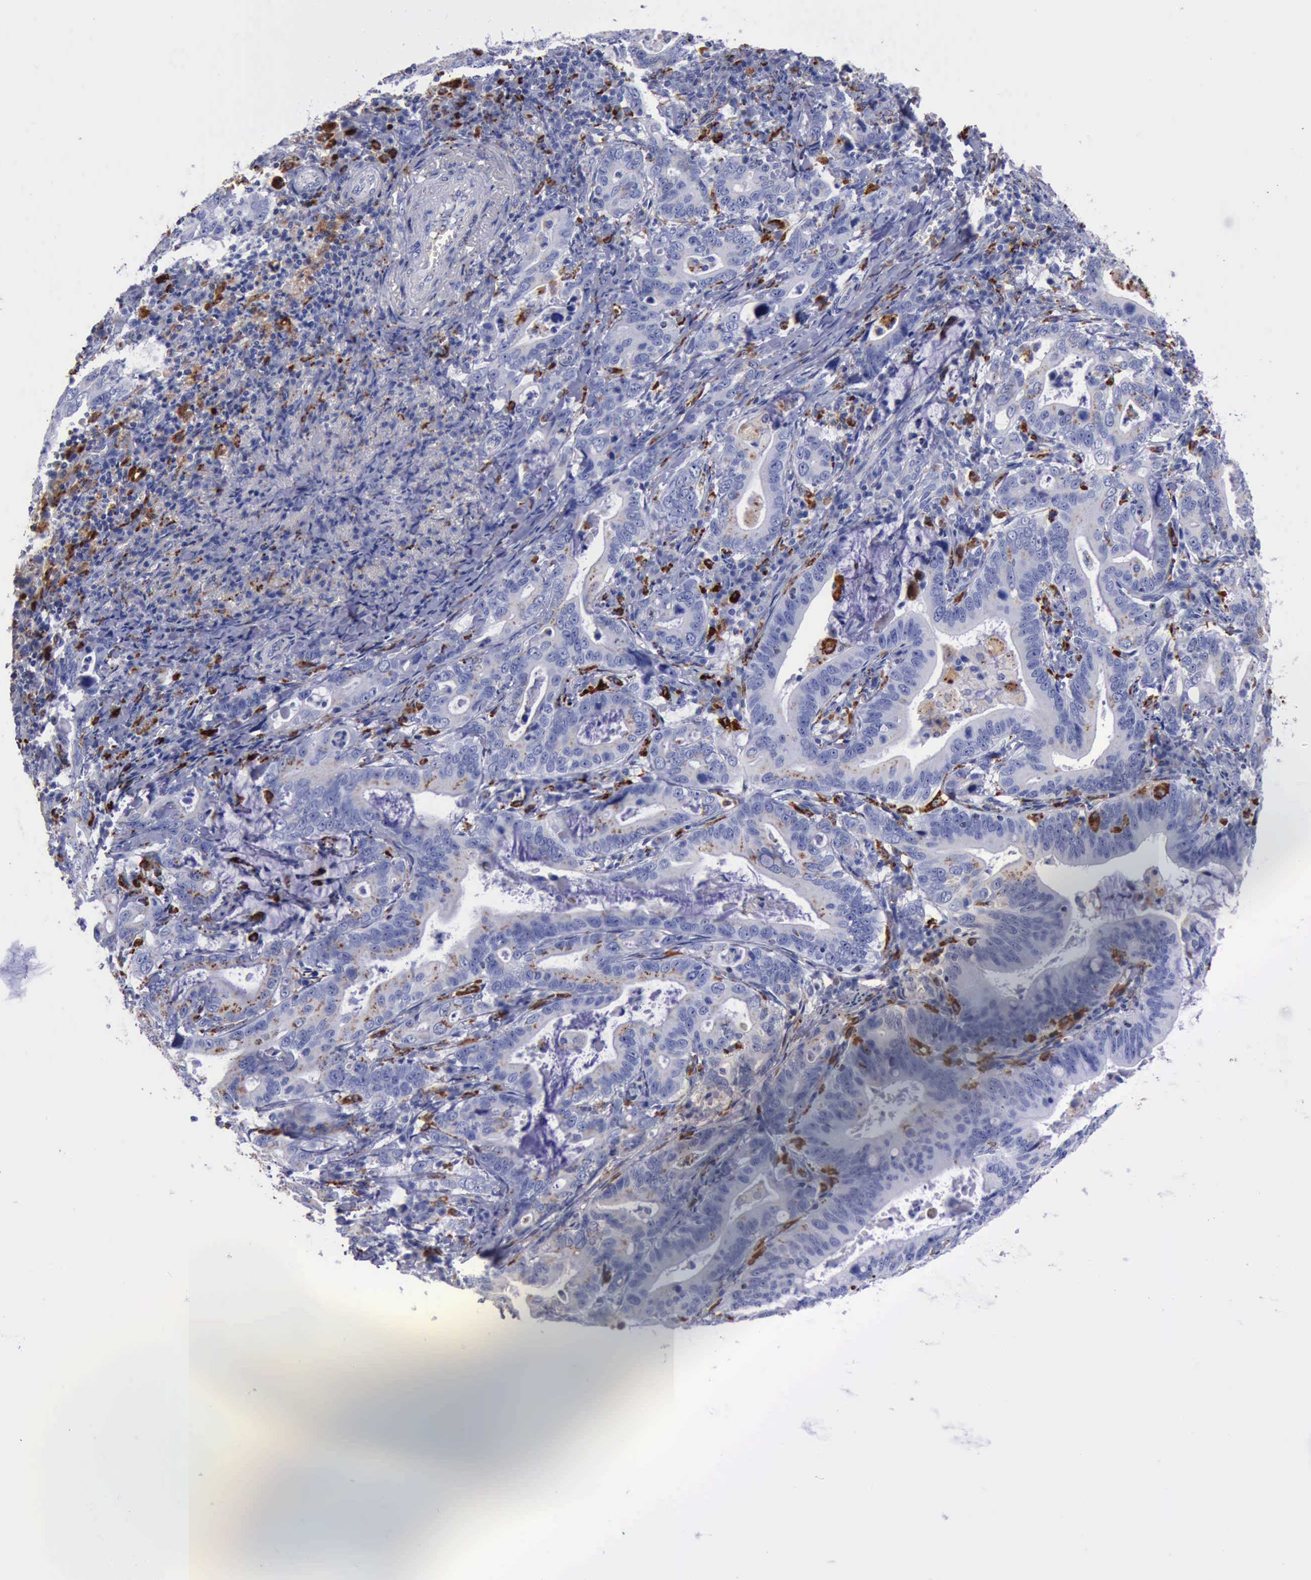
{"staining": {"intensity": "moderate", "quantity": "<25%", "location": "cytoplasmic/membranous"}, "tissue": "stomach cancer", "cell_type": "Tumor cells", "image_type": "cancer", "snomed": [{"axis": "morphology", "description": "Adenocarcinoma, NOS"}, {"axis": "topography", "description": "Stomach, upper"}], "caption": "Moderate cytoplasmic/membranous protein positivity is present in about <25% of tumor cells in stomach cancer.", "gene": "CTSD", "patient": {"sex": "male", "age": 63}}